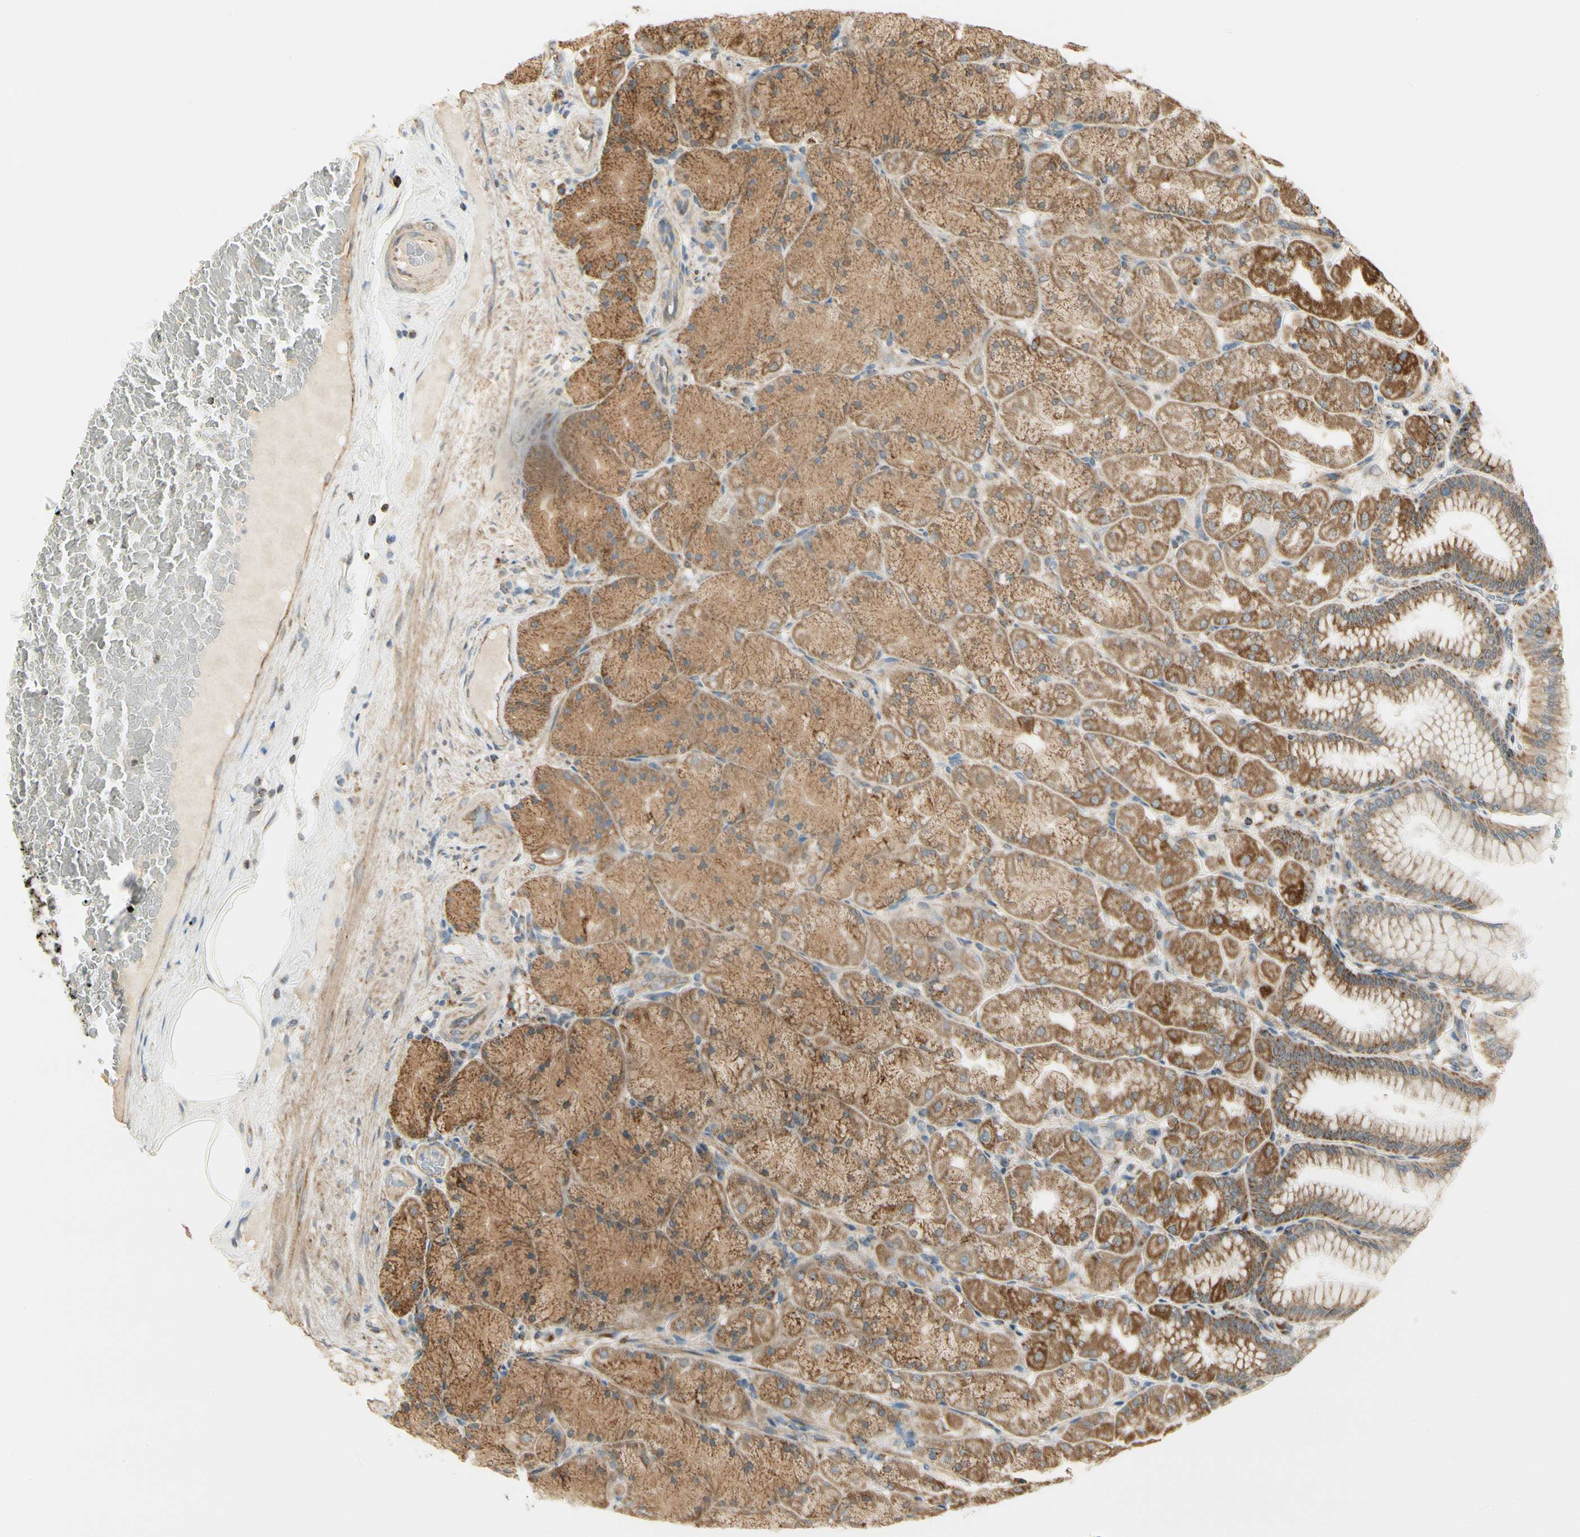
{"staining": {"intensity": "moderate", "quantity": ">75%", "location": "cytoplasmic/membranous"}, "tissue": "stomach", "cell_type": "Glandular cells", "image_type": "normal", "snomed": [{"axis": "morphology", "description": "Normal tissue, NOS"}, {"axis": "topography", "description": "Stomach, upper"}], "caption": "Immunohistochemical staining of normal human stomach reveals >75% levels of moderate cytoplasmic/membranous protein expression in about >75% of glandular cells.", "gene": "EPHB3", "patient": {"sex": "female", "age": 56}}